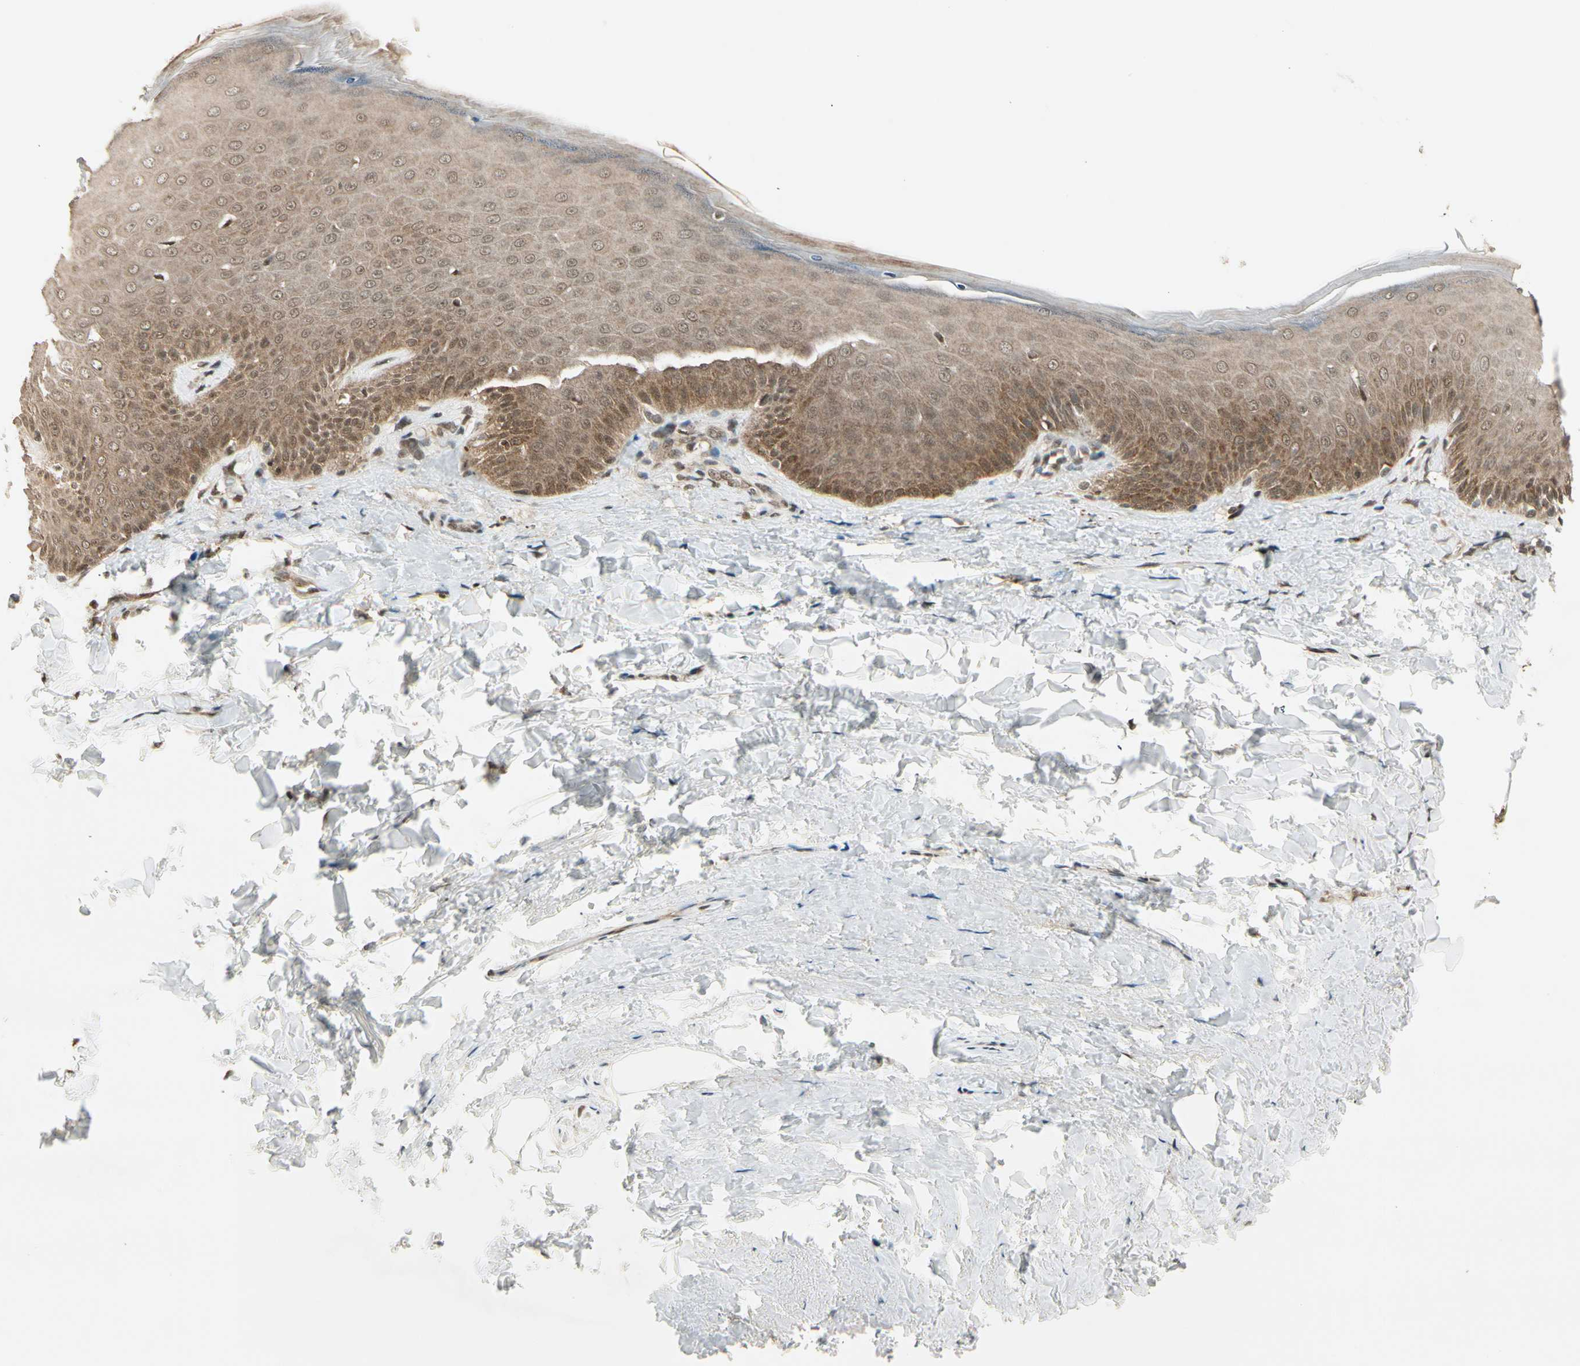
{"staining": {"intensity": "moderate", "quantity": "25%-75%", "location": "cytoplasmic/membranous,nuclear"}, "tissue": "skin", "cell_type": "Epidermal cells", "image_type": "normal", "snomed": [{"axis": "morphology", "description": "Normal tissue, NOS"}, {"axis": "topography", "description": "Anal"}], "caption": "Protein analysis of normal skin shows moderate cytoplasmic/membranous,nuclear expression in approximately 25%-75% of epidermal cells. (Brightfield microscopy of DAB IHC at high magnification).", "gene": "SMN2", "patient": {"sex": "male", "age": 69}}